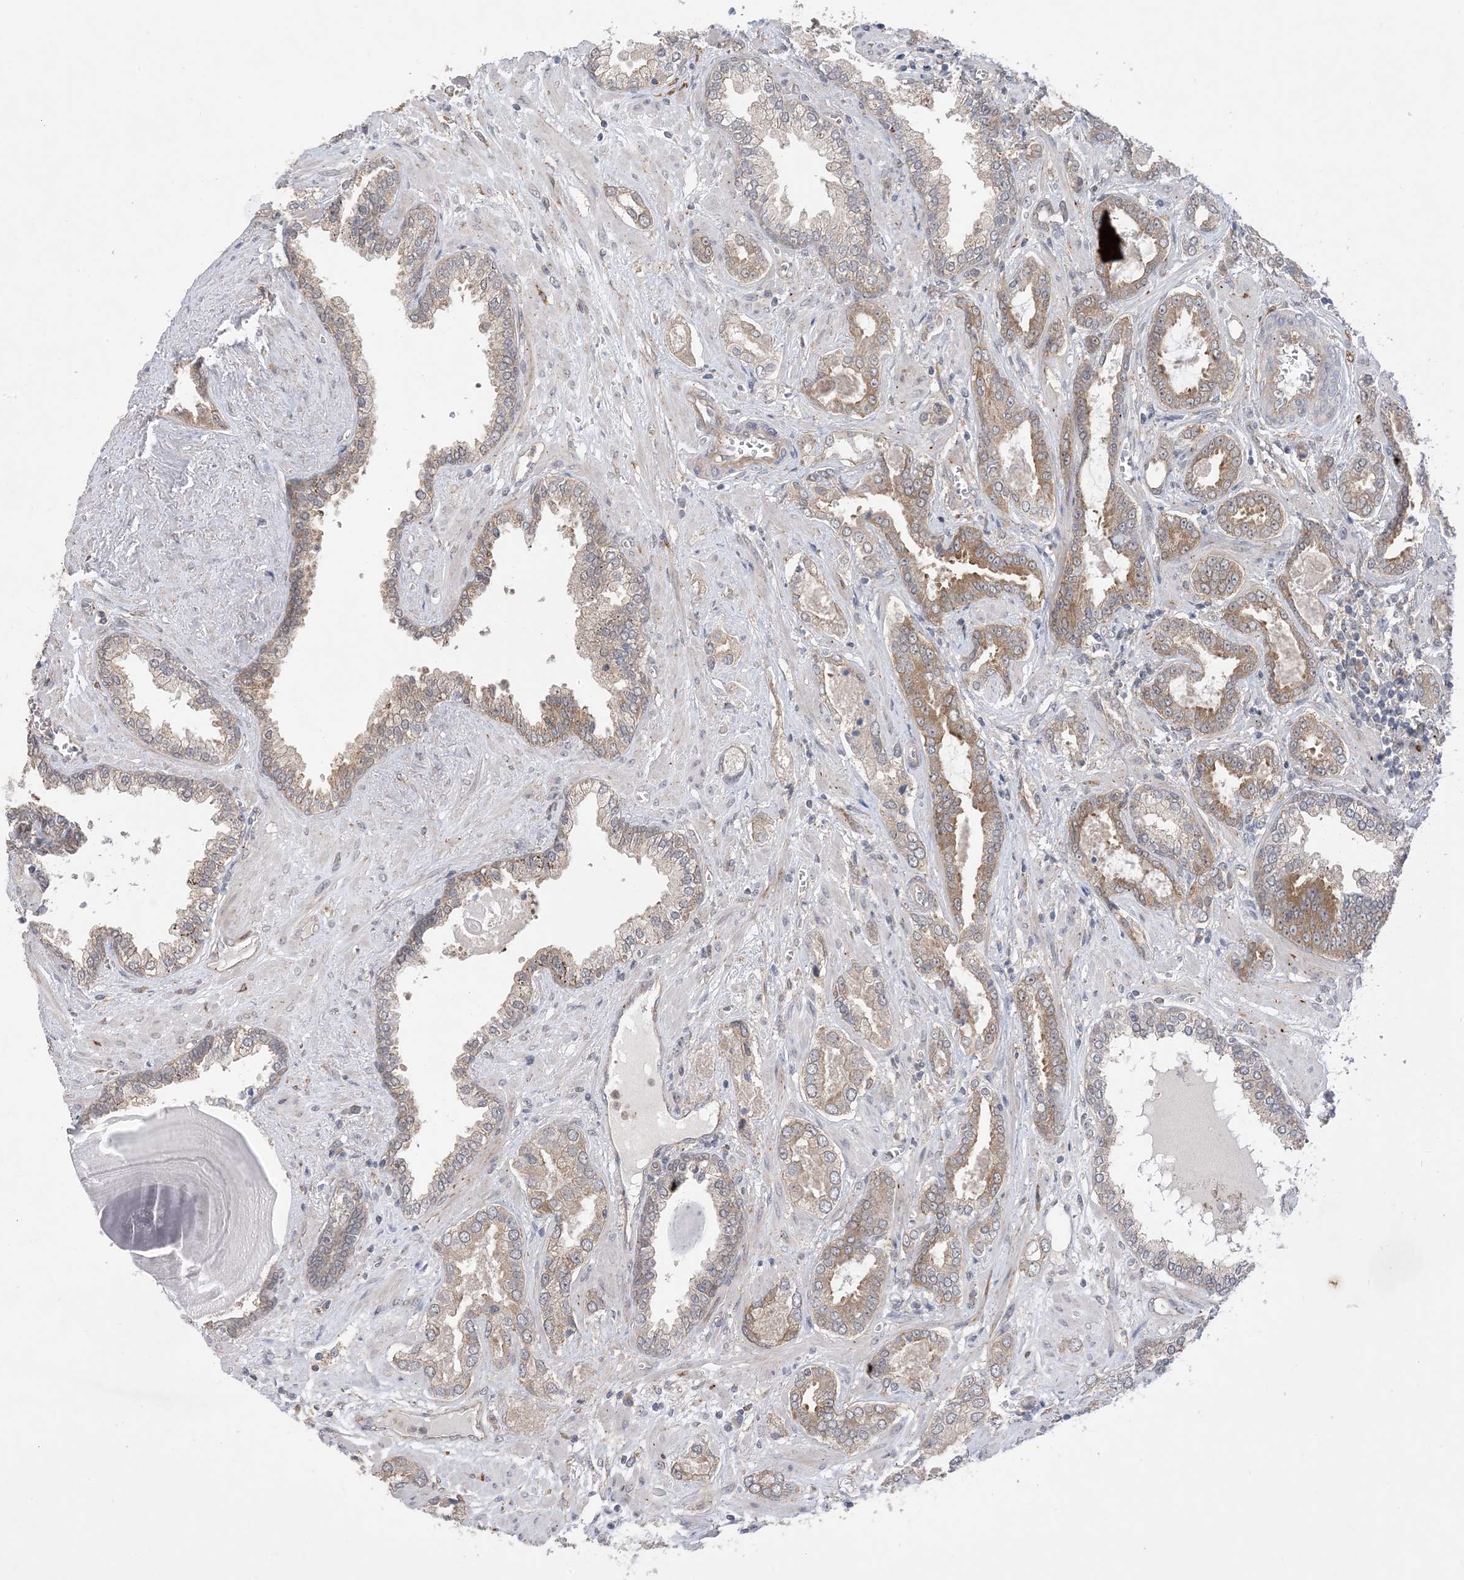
{"staining": {"intensity": "moderate", "quantity": ">75%", "location": "cytoplasmic/membranous"}, "tissue": "prostate cancer", "cell_type": "Tumor cells", "image_type": "cancer", "snomed": [{"axis": "morphology", "description": "Adenocarcinoma, High grade"}, {"axis": "topography", "description": "Prostate and seminal vesicle, NOS"}], "caption": "Prostate cancer (adenocarcinoma (high-grade)) stained with a protein marker shows moderate staining in tumor cells.", "gene": "EHBP1", "patient": {"sex": "male", "age": 67}}